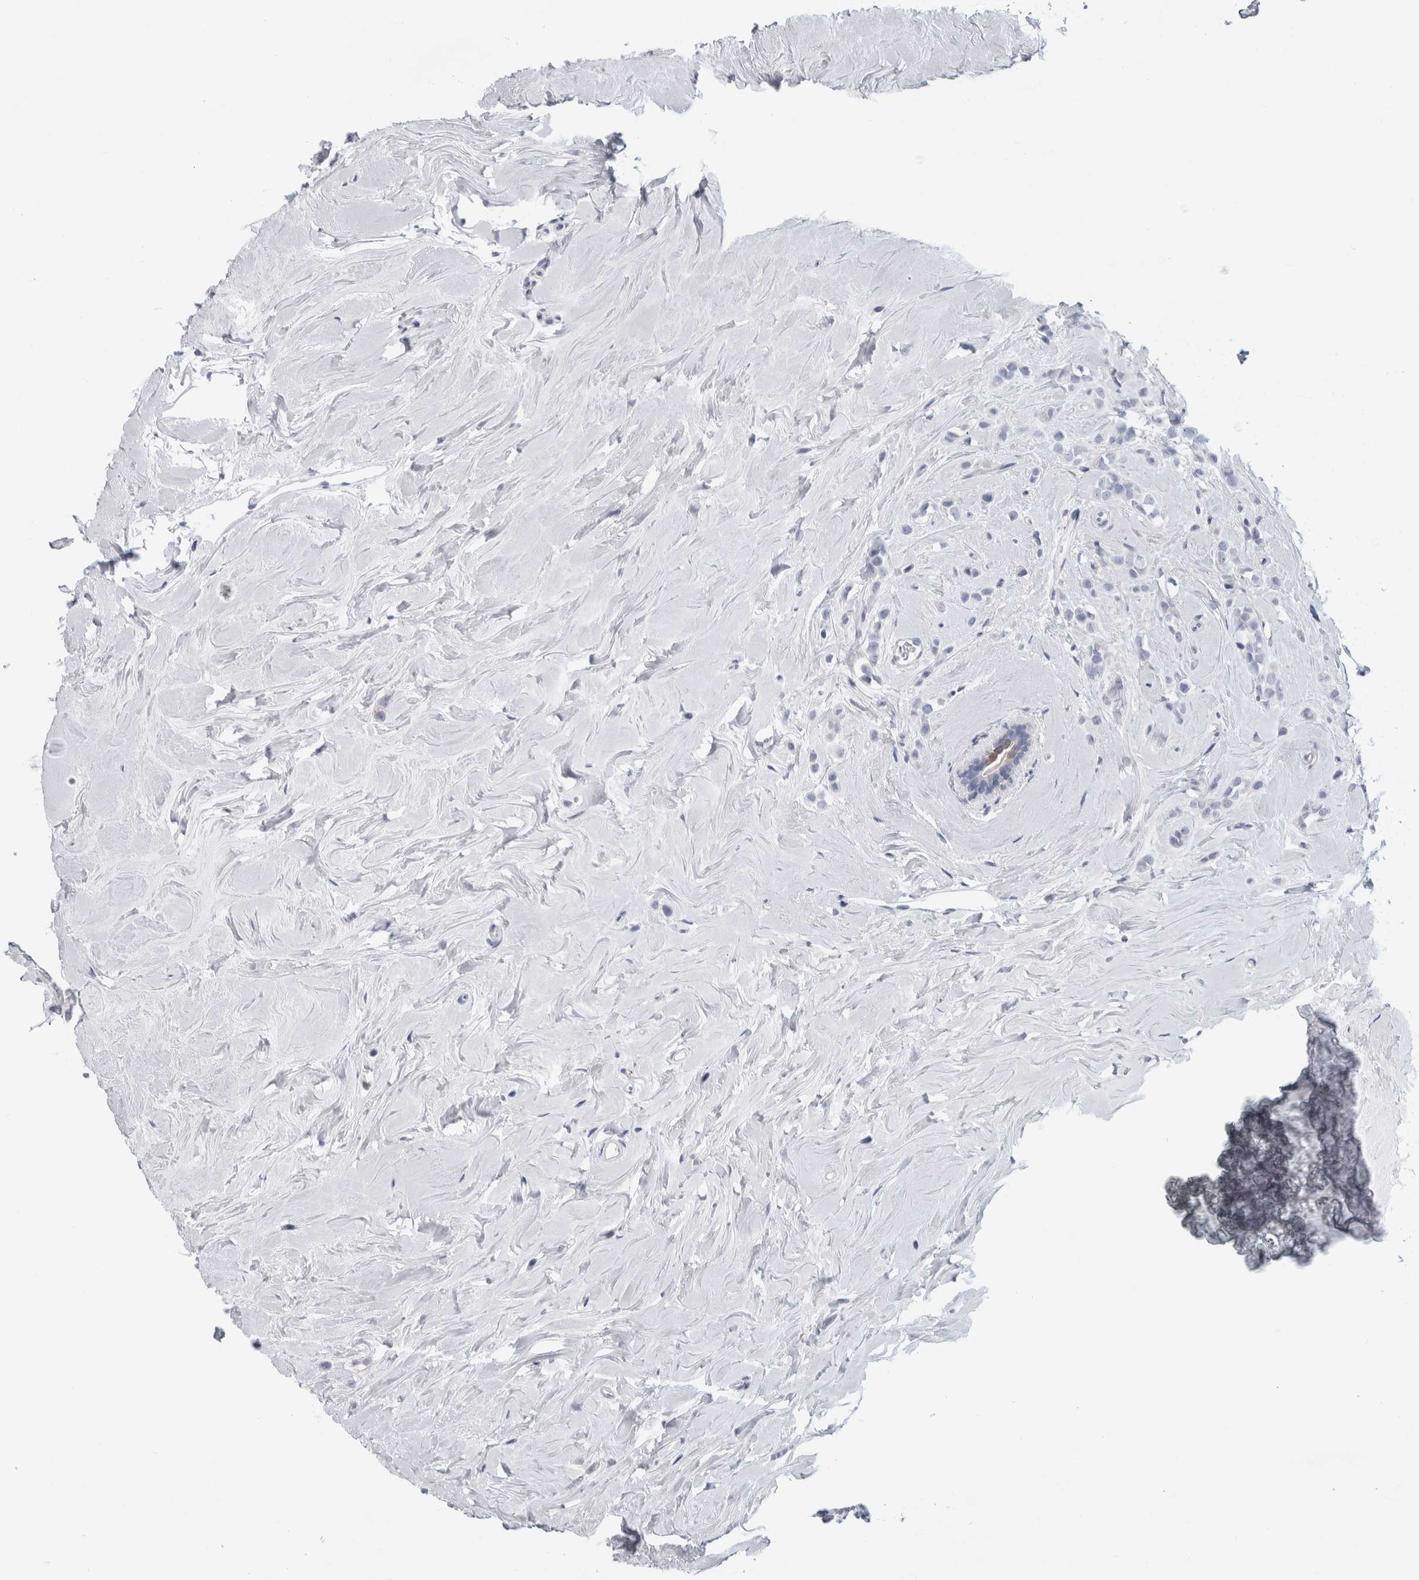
{"staining": {"intensity": "negative", "quantity": "none", "location": "none"}, "tissue": "breast cancer", "cell_type": "Tumor cells", "image_type": "cancer", "snomed": [{"axis": "morphology", "description": "Lobular carcinoma"}, {"axis": "topography", "description": "Breast"}], "caption": "Micrograph shows no protein expression in tumor cells of breast cancer (lobular carcinoma) tissue.", "gene": "DNAJC24", "patient": {"sex": "female", "age": 47}}